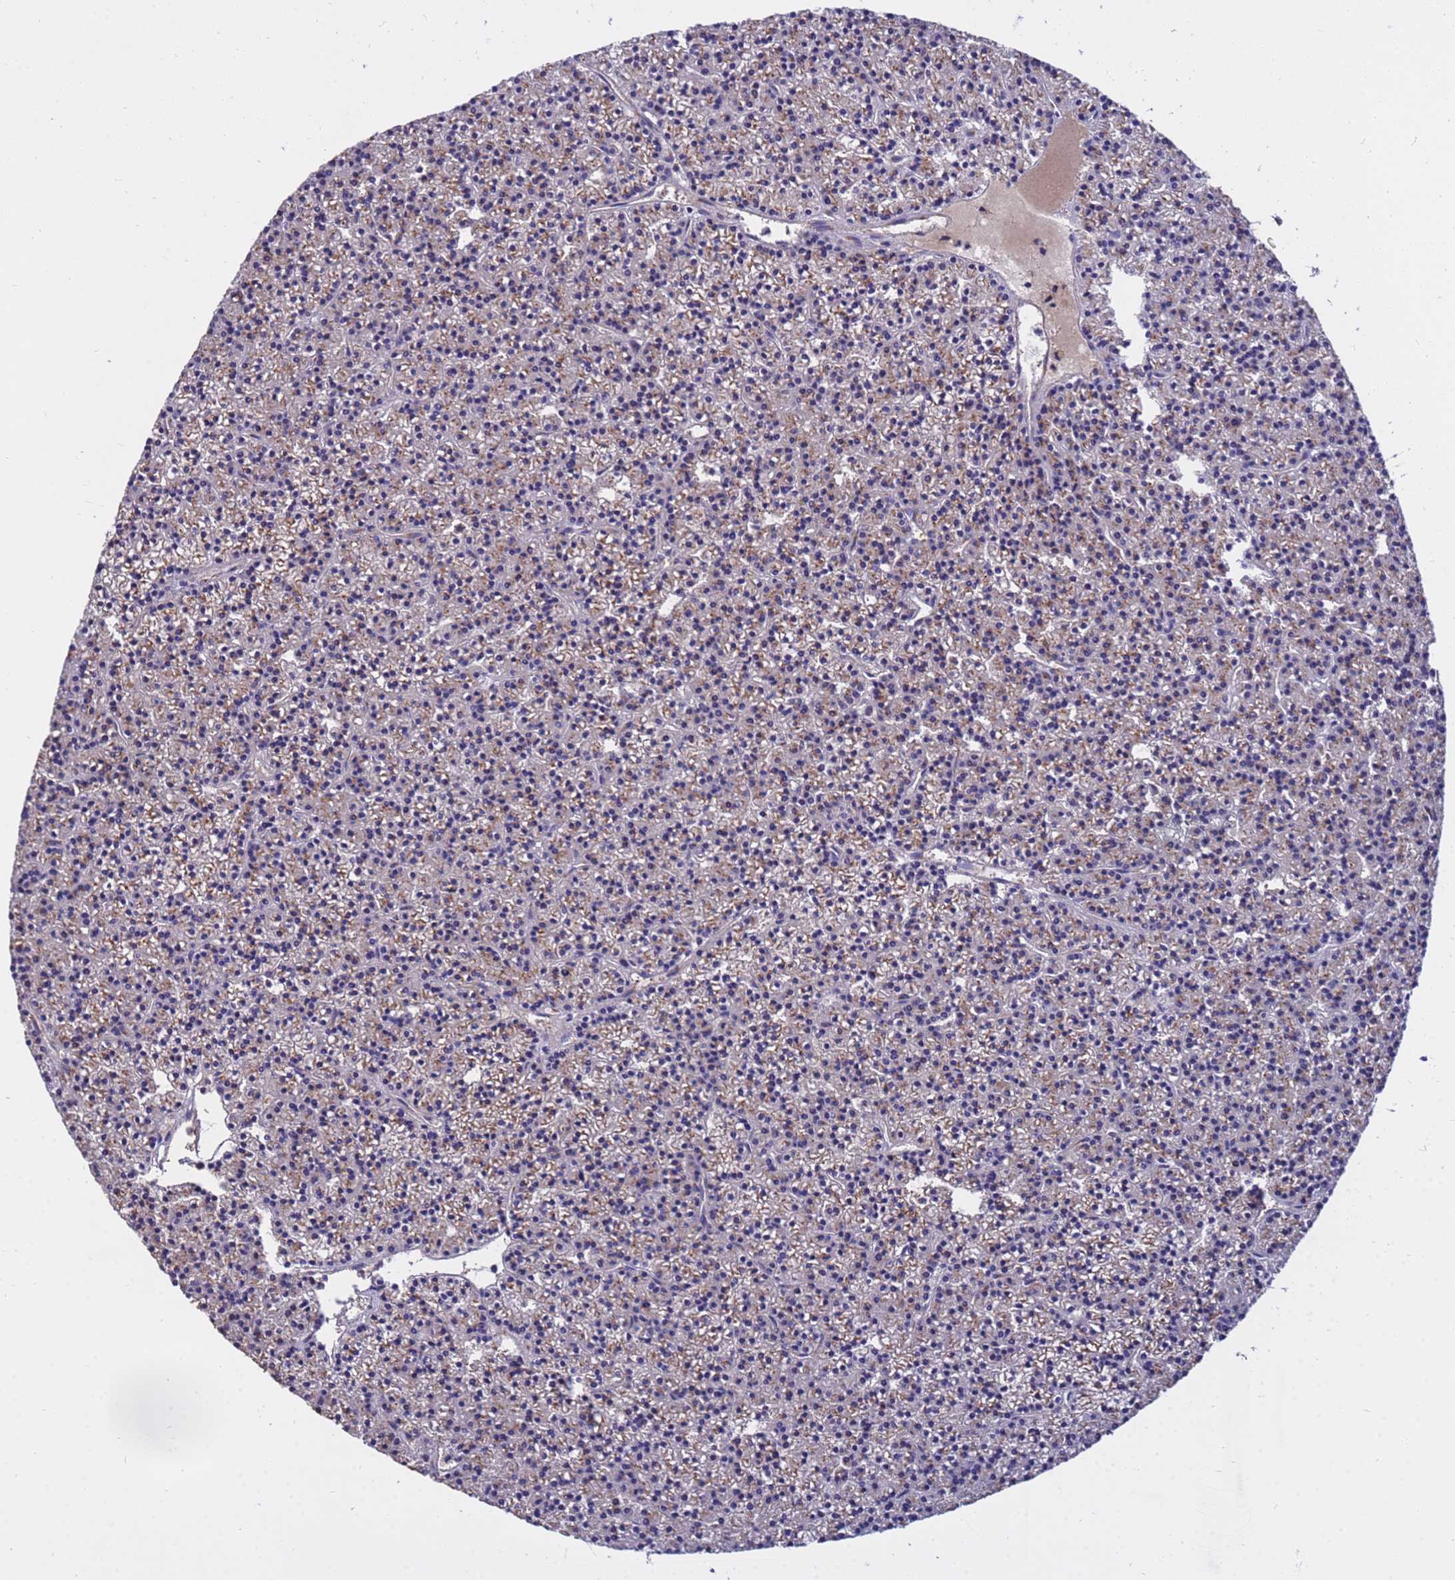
{"staining": {"intensity": "weak", "quantity": "25%-75%", "location": "cytoplasmic/membranous"}, "tissue": "parathyroid gland", "cell_type": "Glandular cells", "image_type": "normal", "snomed": [{"axis": "morphology", "description": "Normal tissue, NOS"}, {"axis": "topography", "description": "Parathyroid gland"}], "caption": "IHC photomicrograph of benign parathyroid gland stained for a protein (brown), which demonstrates low levels of weak cytoplasmic/membranous expression in approximately 25%-75% of glandular cells.", "gene": "HPS3", "patient": {"sex": "female", "age": 45}}